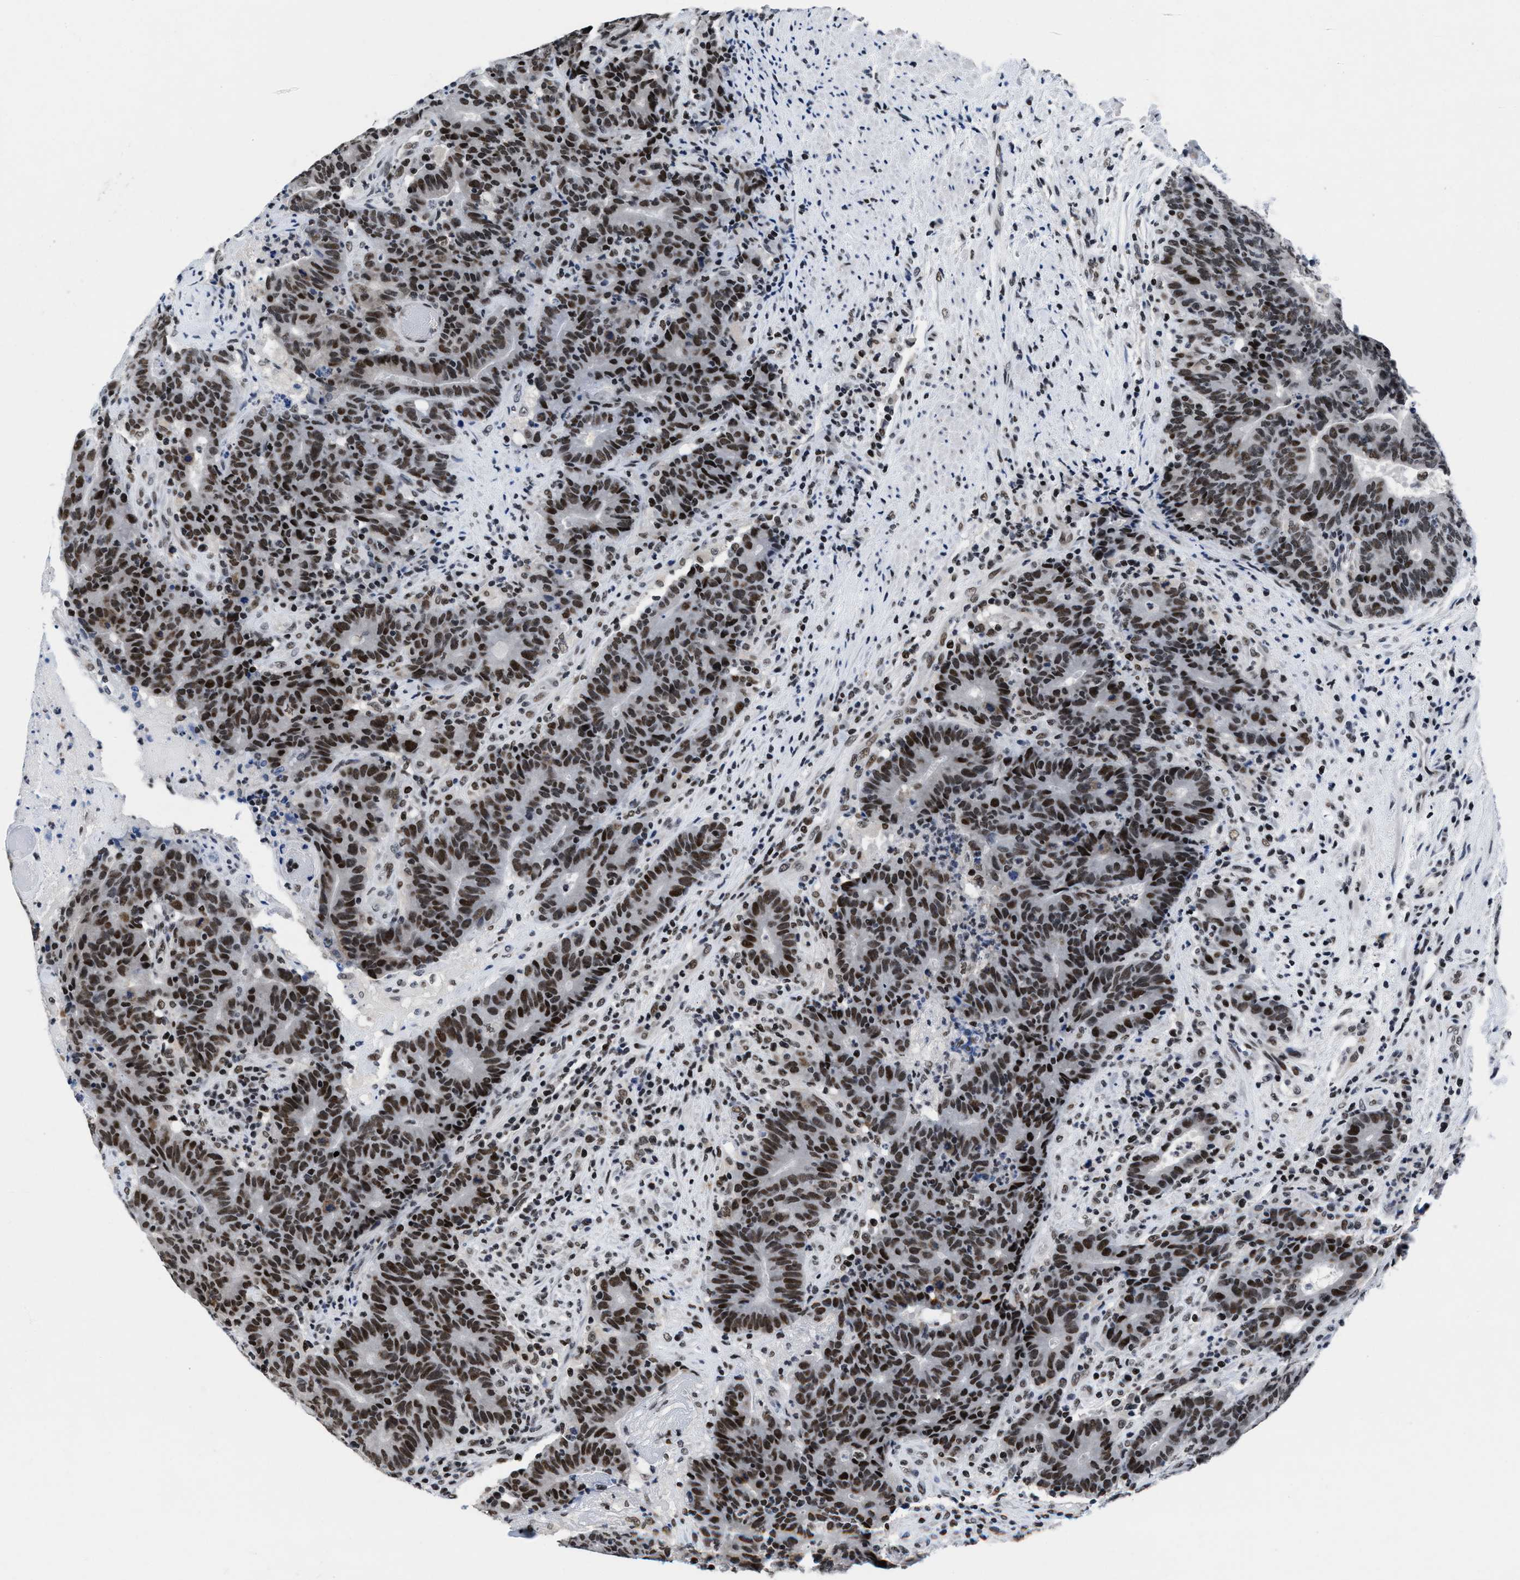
{"staining": {"intensity": "strong", "quantity": ">75%", "location": "nuclear"}, "tissue": "colorectal cancer", "cell_type": "Tumor cells", "image_type": "cancer", "snomed": [{"axis": "morphology", "description": "Normal tissue, NOS"}, {"axis": "morphology", "description": "Adenocarcinoma, NOS"}, {"axis": "topography", "description": "Colon"}], "caption": "A brown stain labels strong nuclear staining of a protein in adenocarcinoma (colorectal) tumor cells.", "gene": "WDR81", "patient": {"sex": "female", "age": 75}}